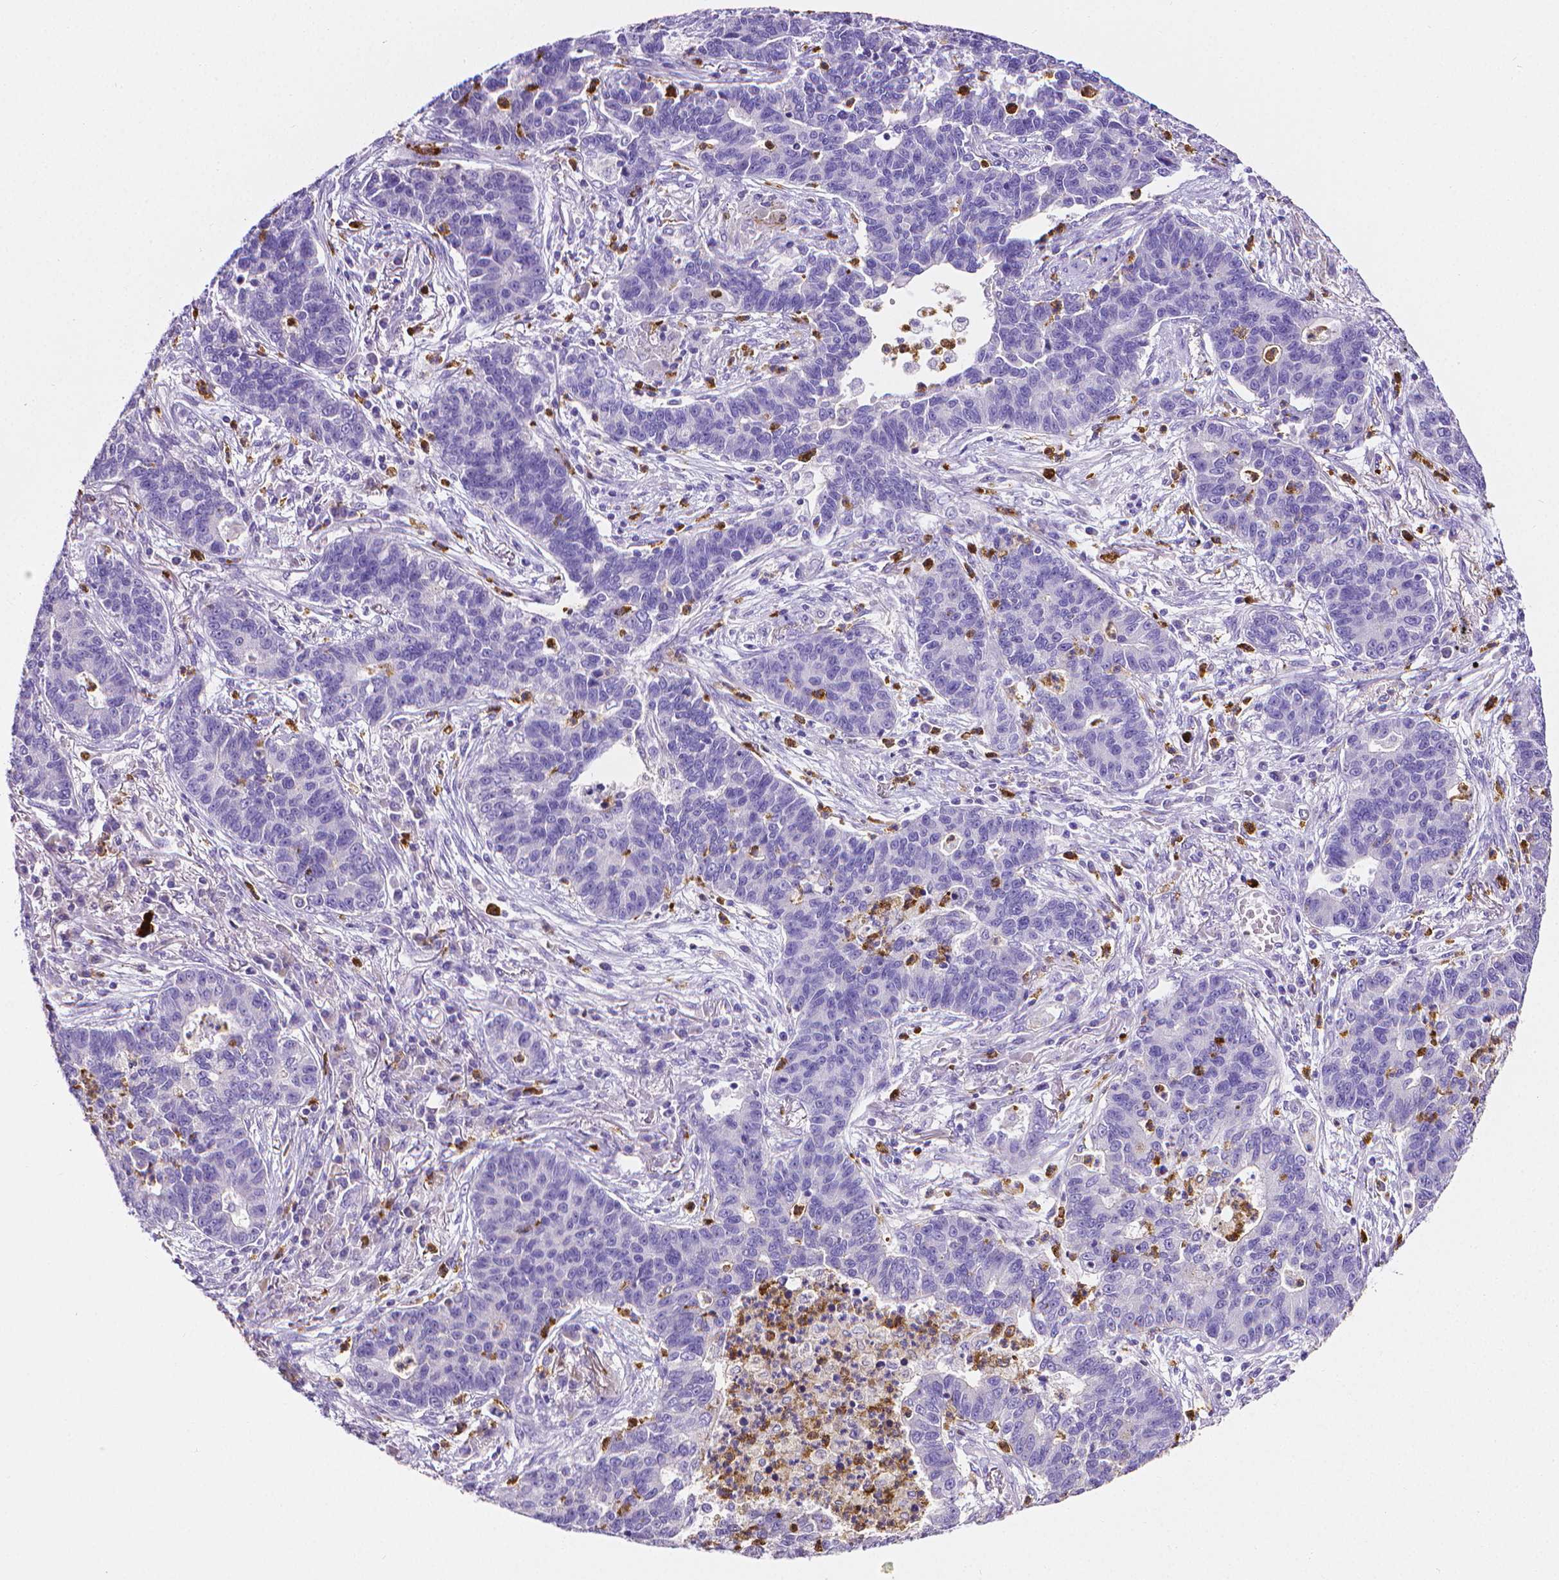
{"staining": {"intensity": "negative", "quantity": "none", "location": "none"}, "tissue": "lung cancer", "cell_type": "Tumor cells", "image_type": "cancer", "snomed": [{"axis": "morphology", "description": "Adenocarcinoma, NOS"}, {"axis": "topography", "description": "Lung"}], "caption": "There is no significant staining in tumor cells of lung adenocarcinoma.", "gene": "MMP9", "patient": {"sex": "female", "age": 57}}